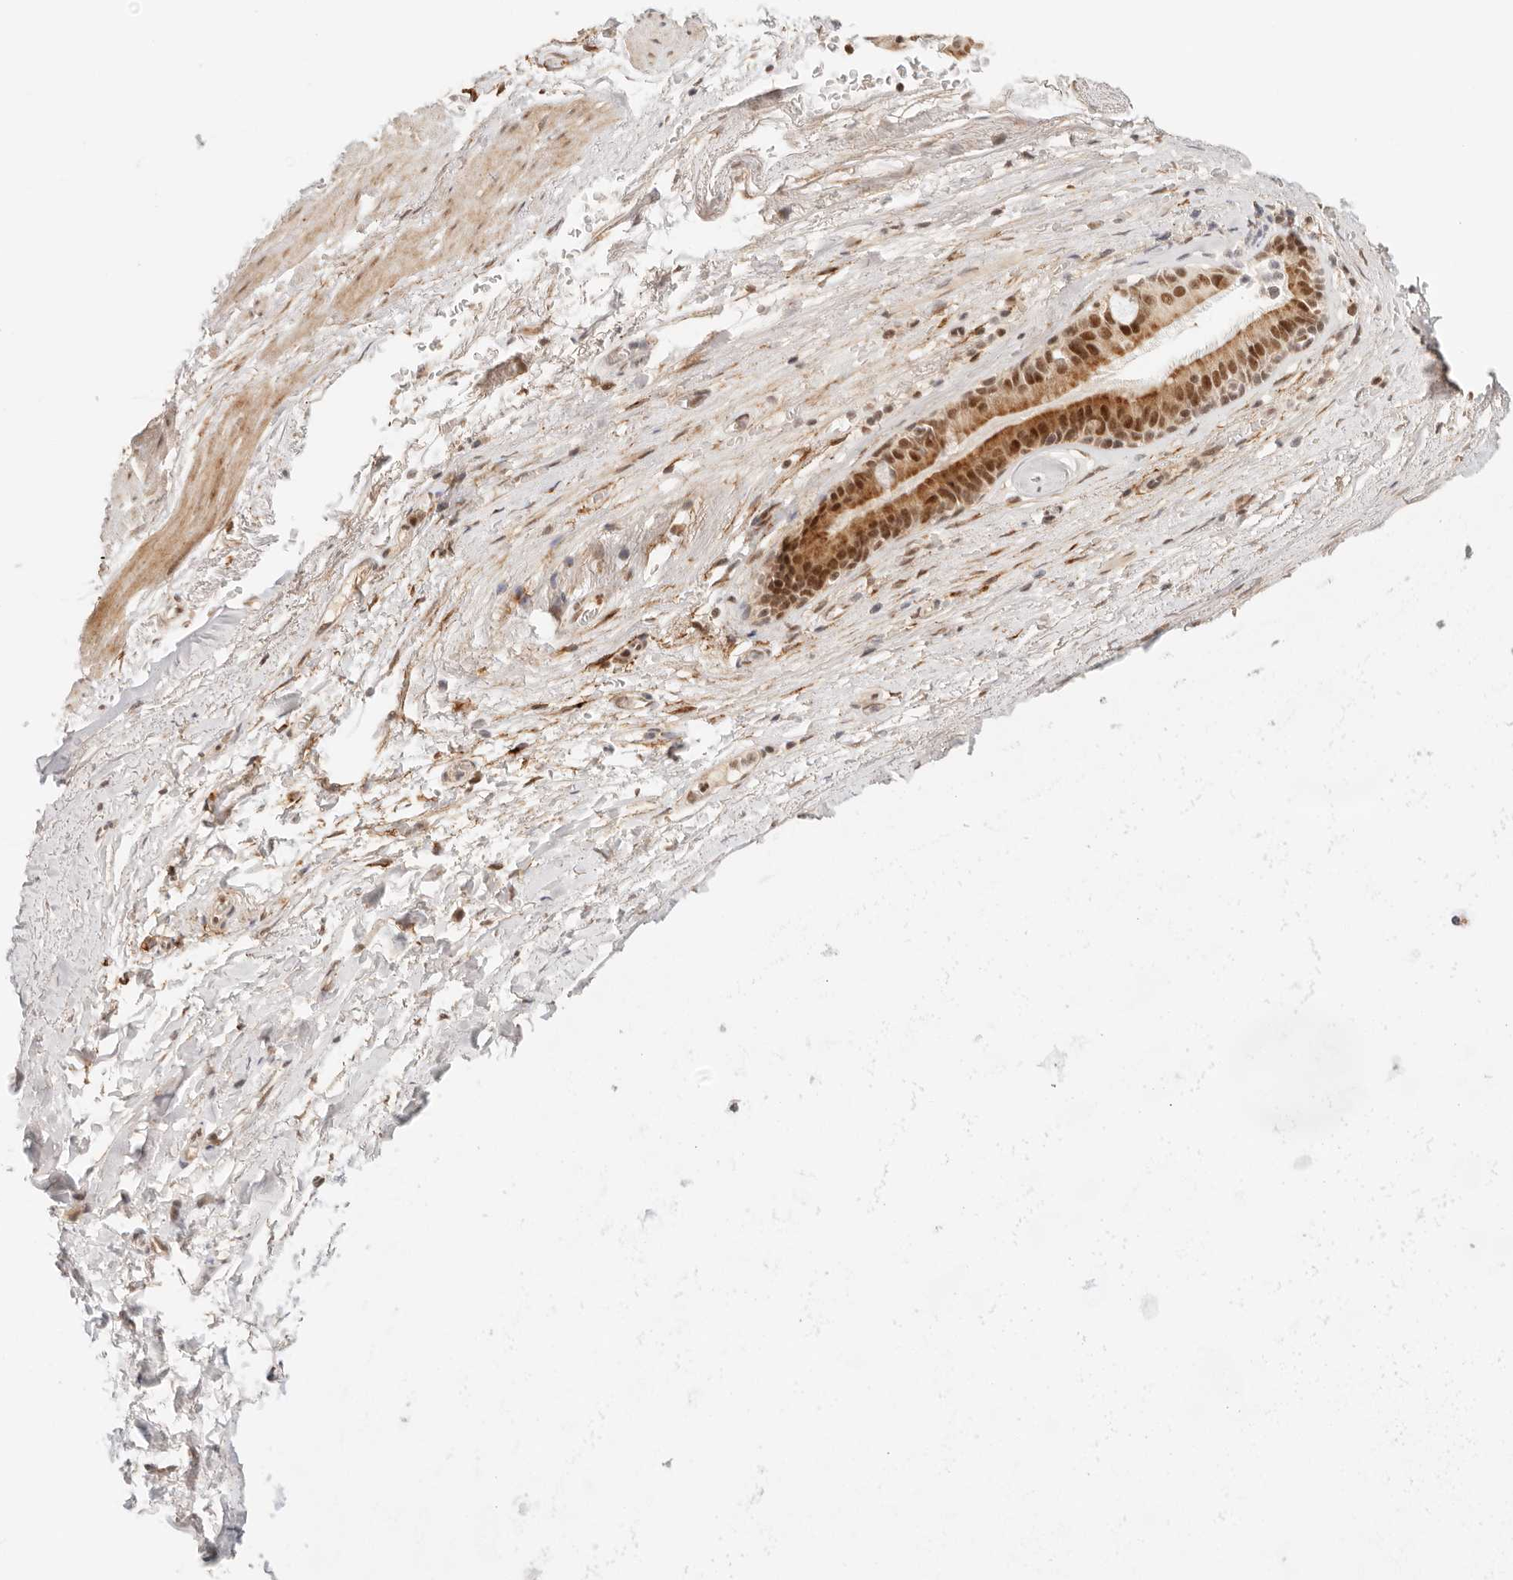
{"staining": {"intensity": "moderate", "quantity": ">75%", "location": "cytoplasmic/membranous,nuclear"}, "tissue": "bronchus", "cell_type": "Respiratory epithelial cells", "image_type": "normal", "snomed": [{"axis": "morphology", "description": "Normal tissue, NOS"}, {"axis": "topography", "description": "Cartilage tissue"}], "caption": "Moderate cytoplasmic/membranous,nuclear staining for a protein is seen in approximately >75% of respiratory epithelial cells of benign bronchus using immunohistochemistry (IHC).", "gene": "GTF2E2", "patient": {"sex": "female", "age": 63}}